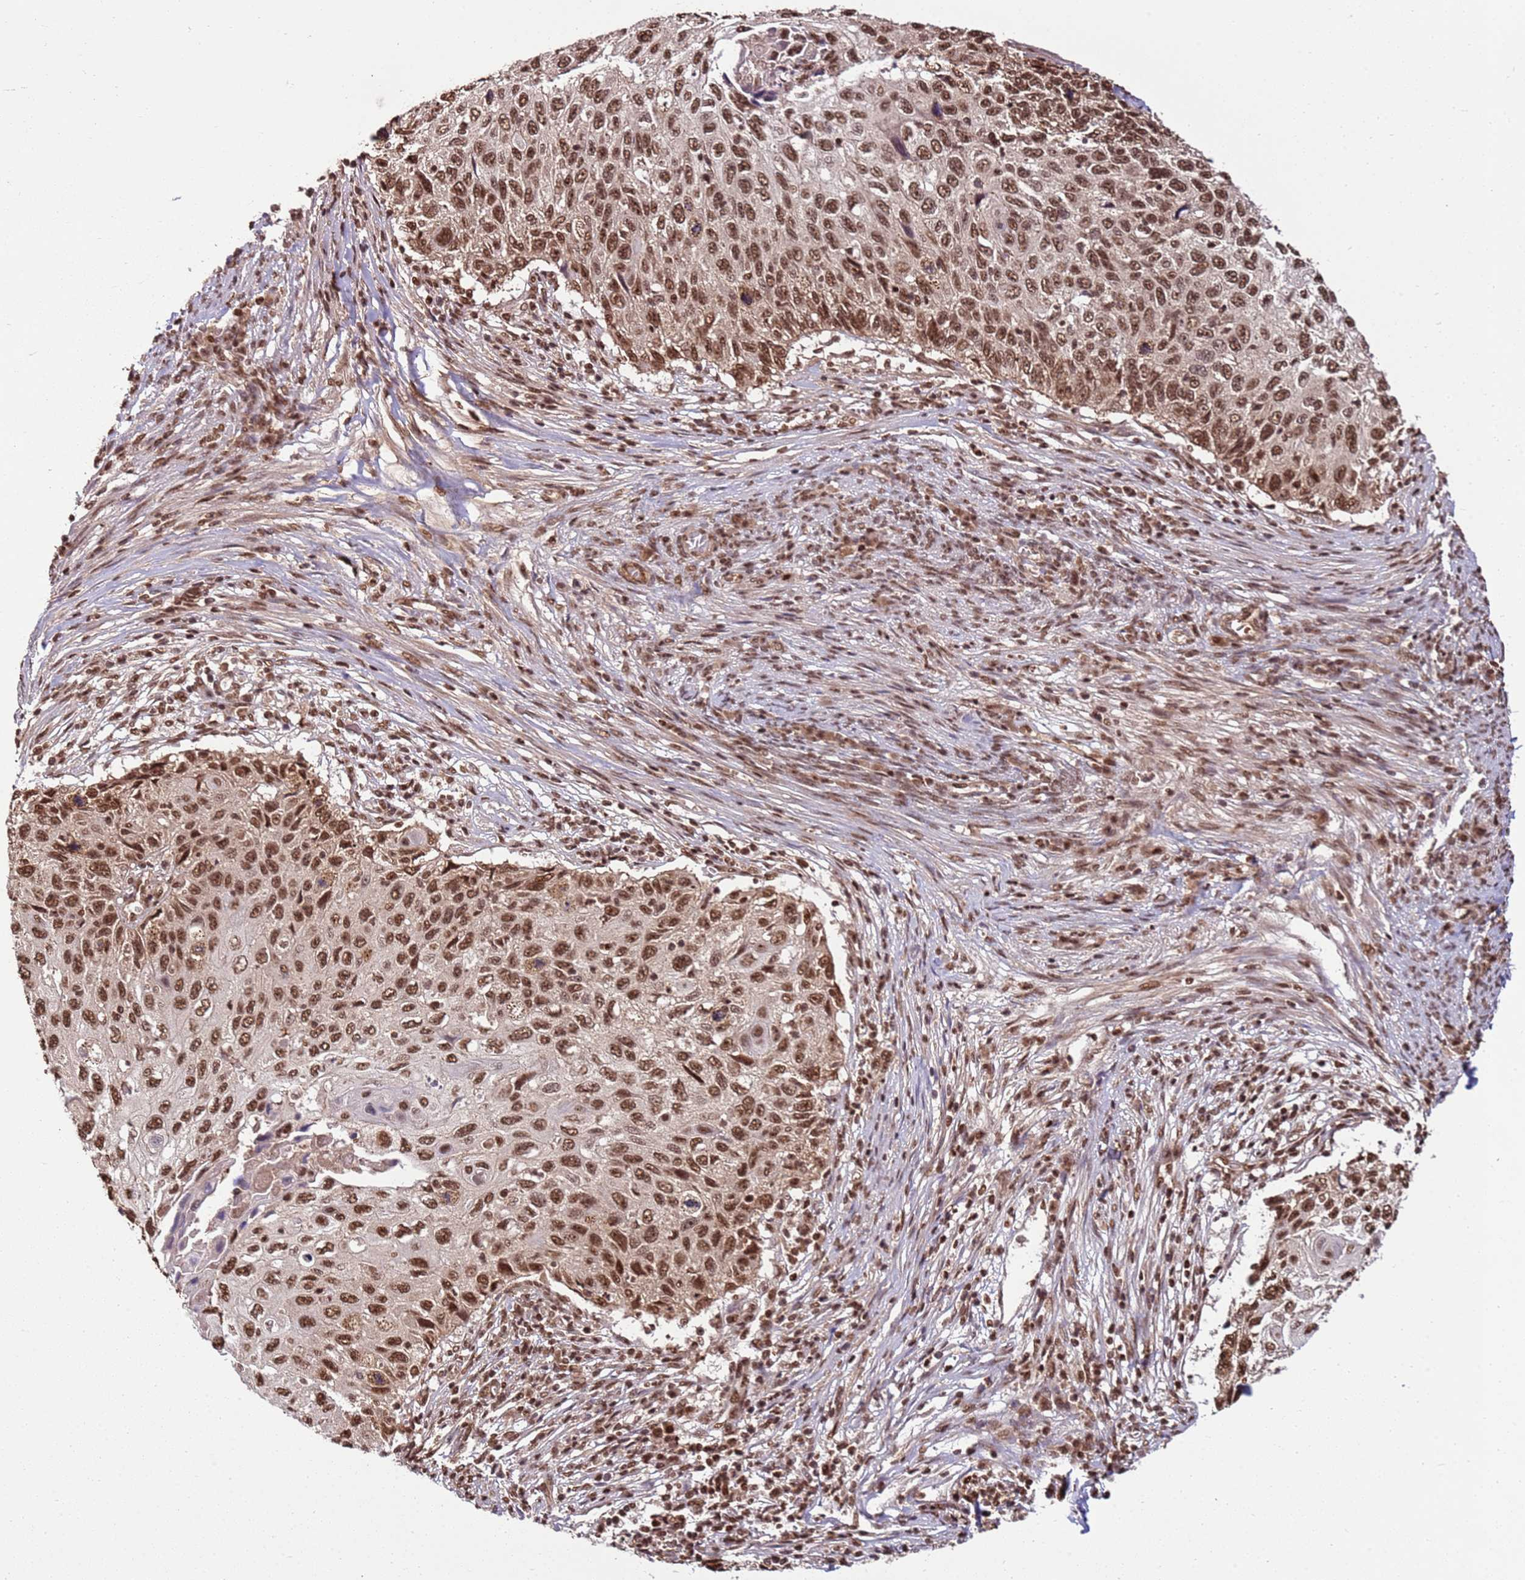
{"staining": {"intensity": "moderate", "quantity": ">75%", "location": "nuclear"}, "tissue": "cervical cancer", "cell_type": "Tumor cells", "image_type": "cancer", "snomed": [{"axis": "morphology", "description": "Squamous cell carcinoma, NOS"}, {"axis": "topography", "description": "Cervix"}], "caption": "Cervical cancer stained with a protein marker demonstrates moderate staining in tumor cells.", "gene": "ZBTB12", "patient": {"sex": "female", "age": 70}}